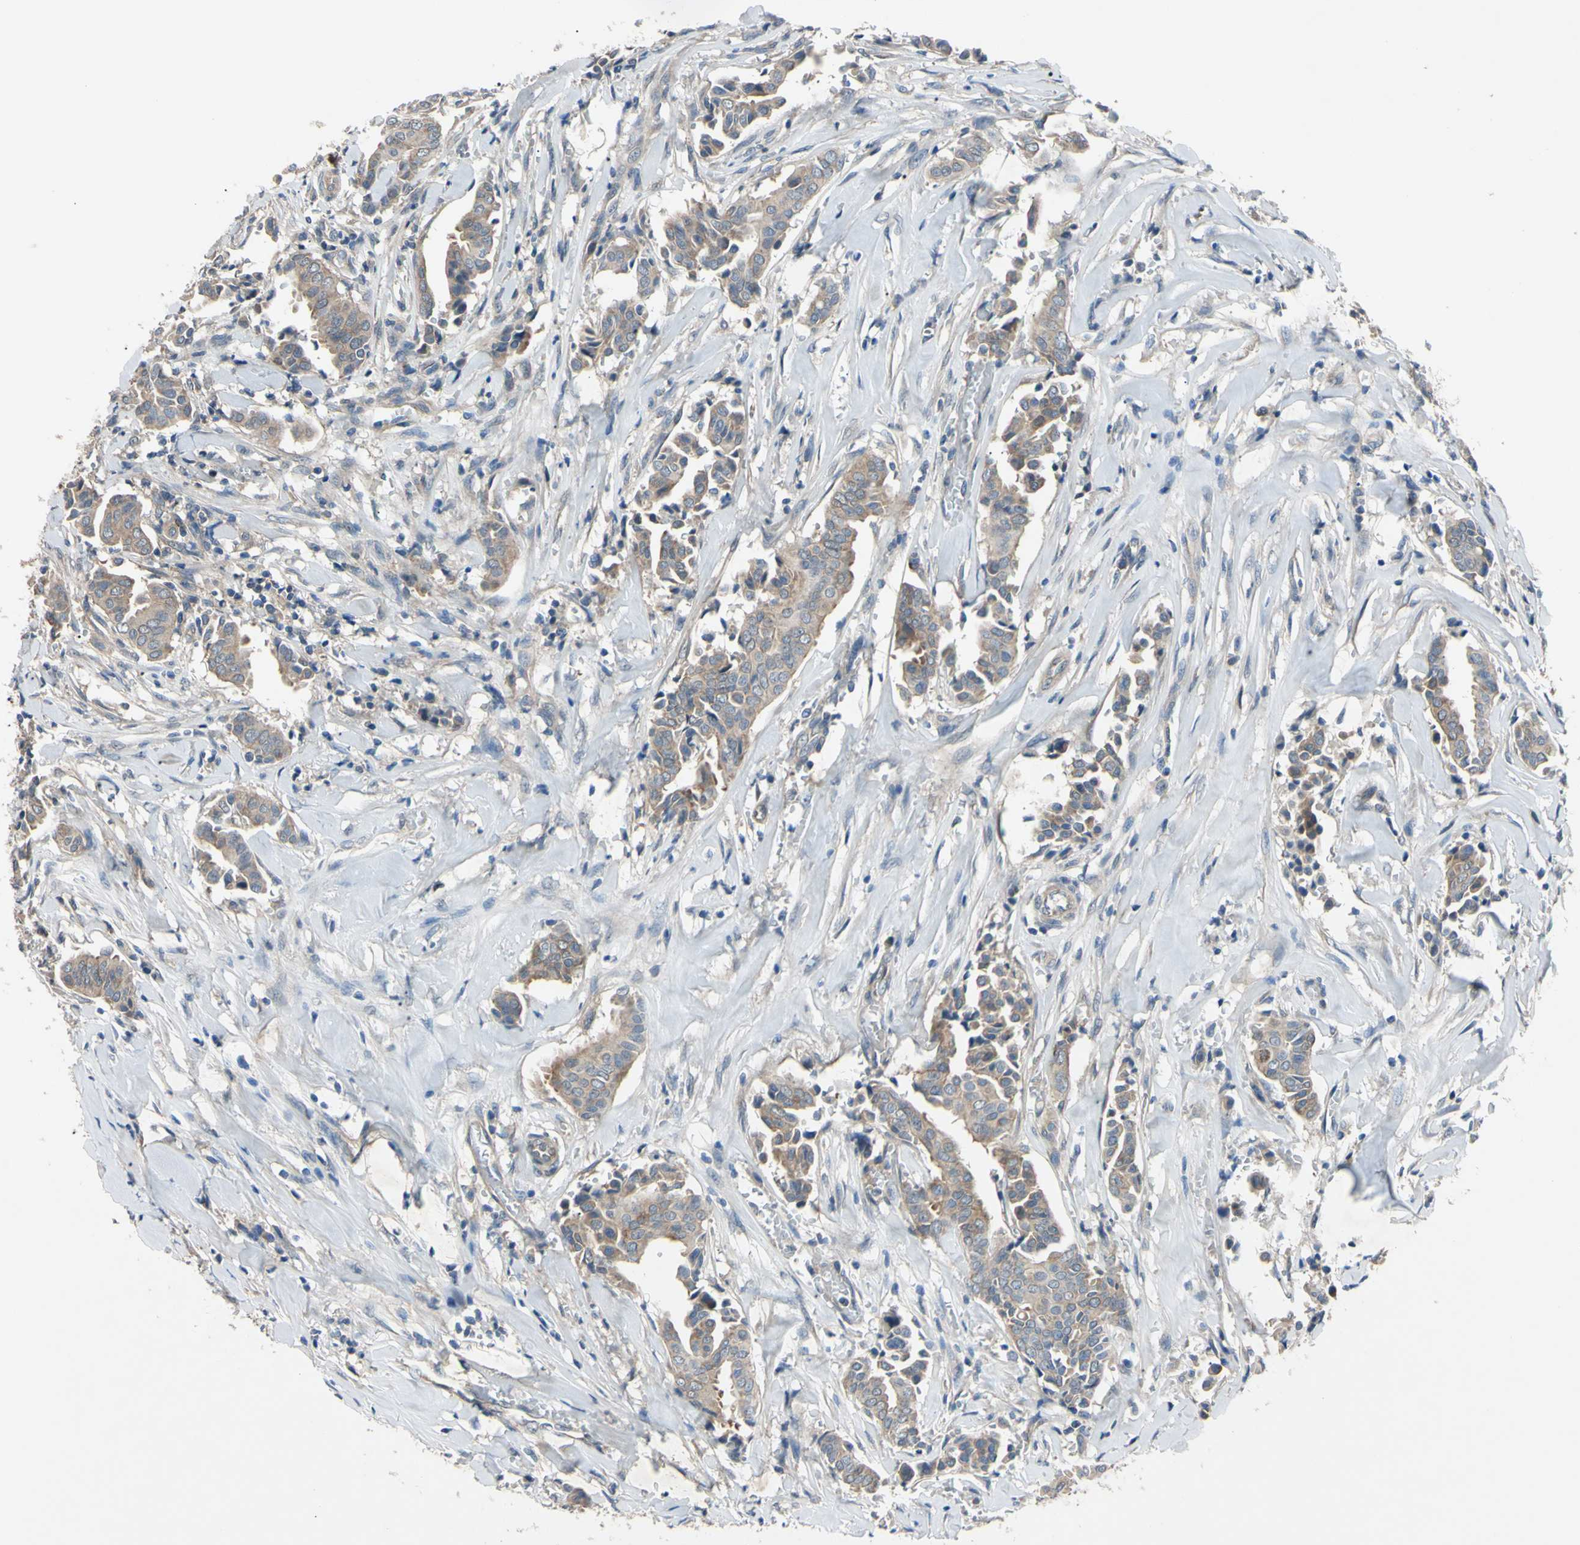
{"staining": {"intensity": "moderate", "quantity": ">75%", "location": "cytoplasmic/membranous"}, "tissue": "head and neck cancer", "cell_type": "Tumor cells", "image_type": "cancer", "snomed": [{"axis": "morphology", "description": "Adenocarcinoma, NOS"}, {"axis": "topography", "description": "Salivary gland"}, {"axis": "topography", "description": "Head-Neck"}], "caption": "High-power microscopy captured an immunohistochemistry (IHC) micrograph of head and neck cancer (adenocarcinoma), revealing moderate cytoplasmic/membranous positivity in approximately >75% of tumor cells.", "gene": "HILPDA", "patient": {"sex": "female", "age": 59}}